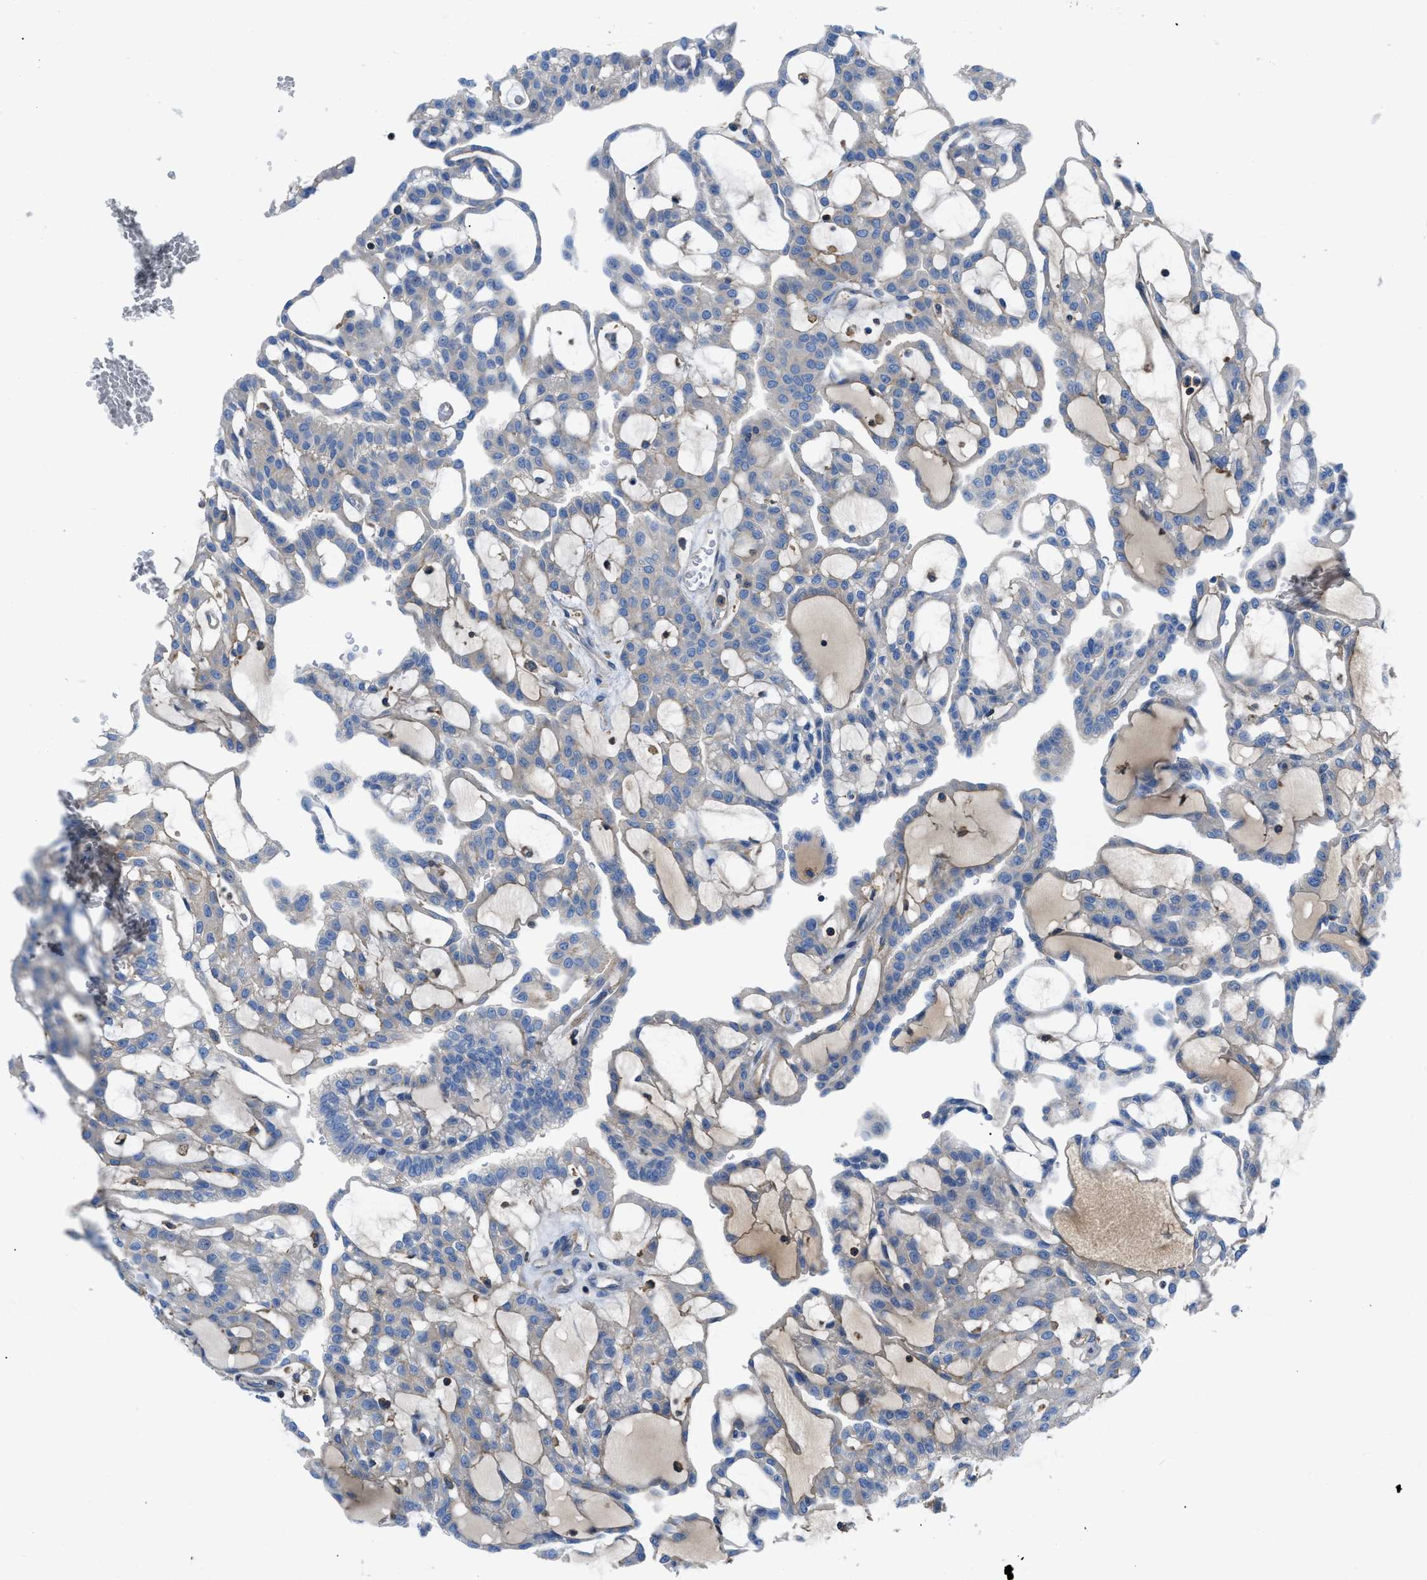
{"staining": {"intensity": "negative", "quantity": "none", "location": "none"}, "tissue": "renal cancer", "cell_type": "Tumor cells", "image_type": "cancer", "snomed": [{"axis": "morphology", "description": "Adenocarcinoma, NOS"}, {"axis": "topography", "description": "Kidney"}], "caption": "DAB immunohistochemical staining of human adenocarcinoma (renal) demonstrates no significant positivity in tumor cells.", "gene": "ATP6V0D1", "patient": {"sex": "male", "age": 63}}